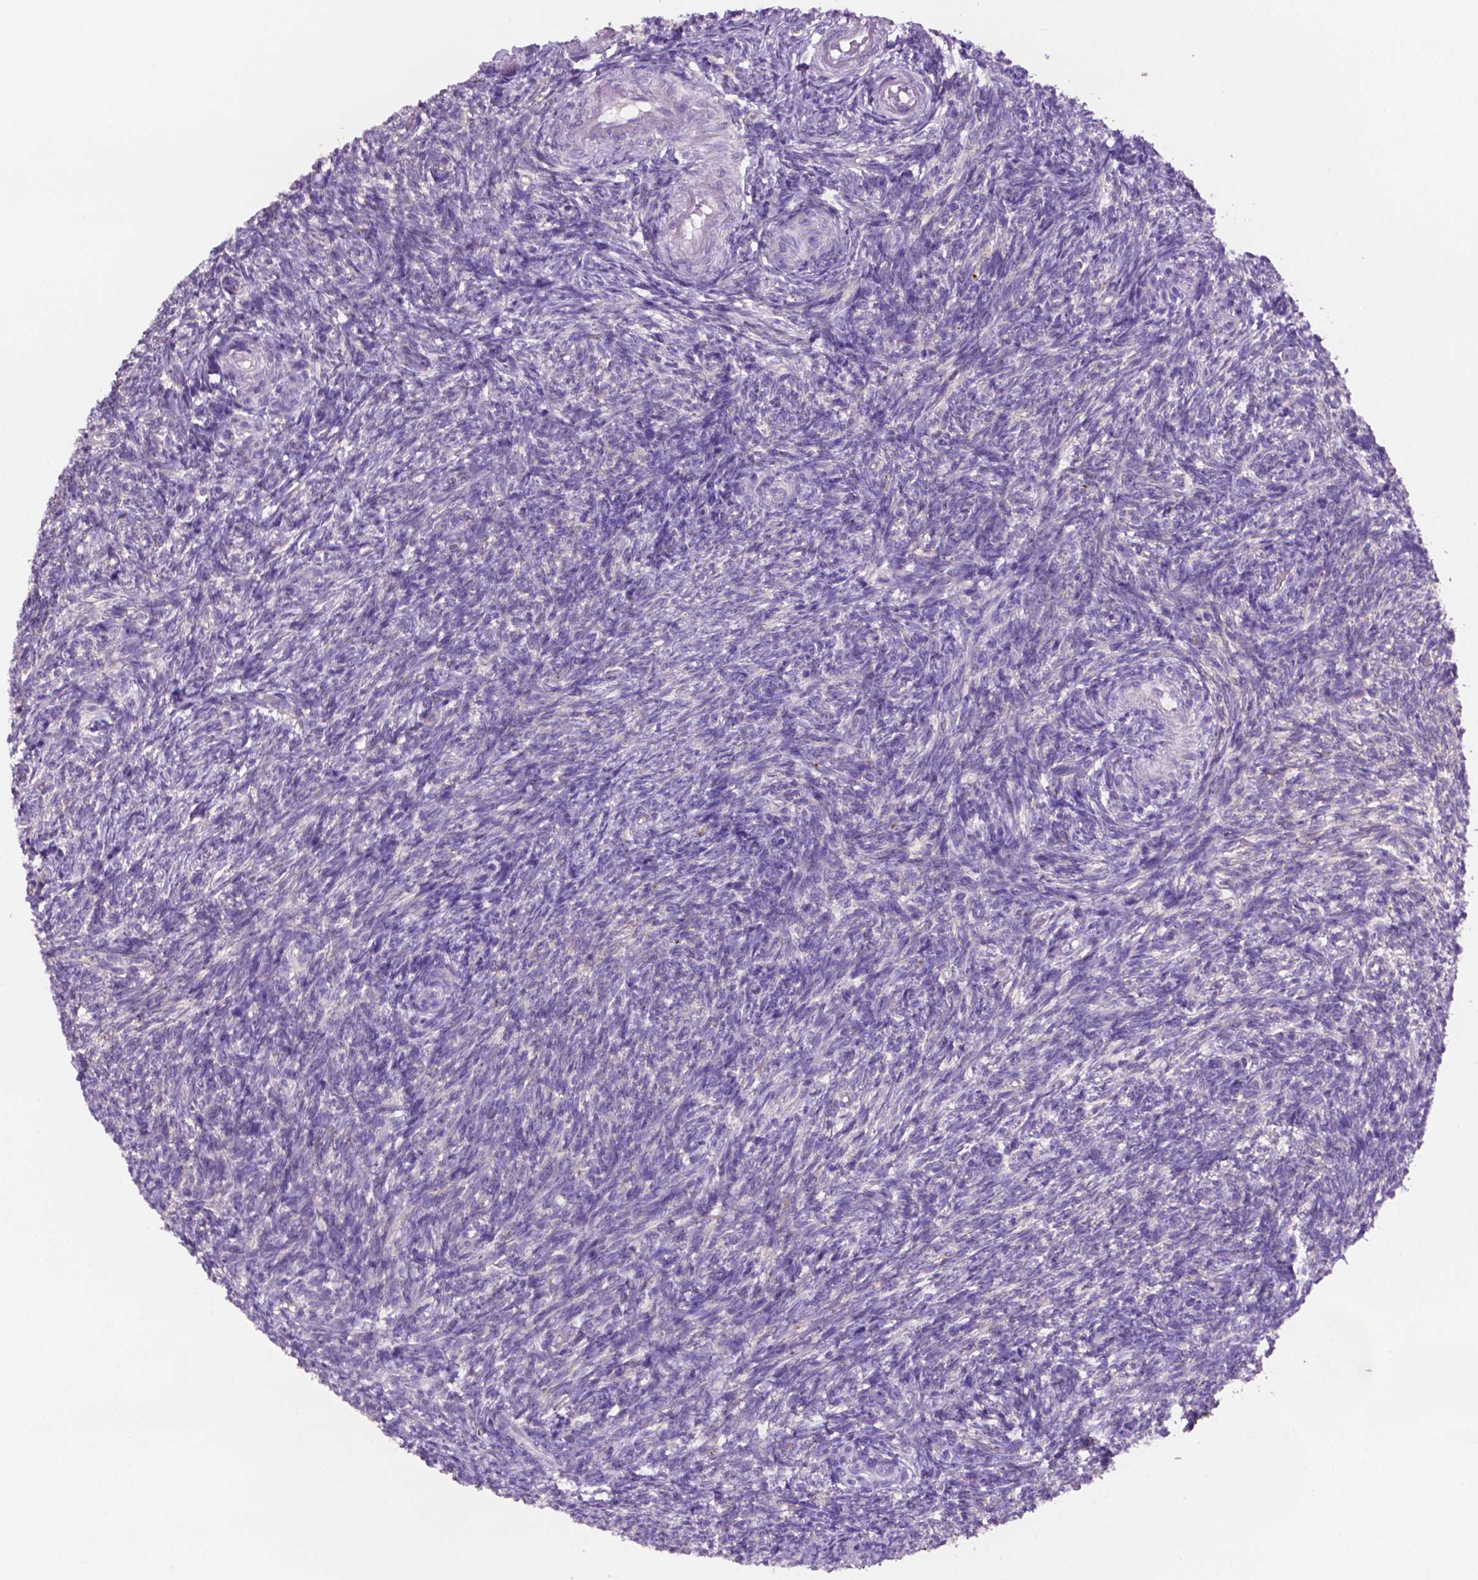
{"staining": {"intensity": "strong", "quantity": "<25%", "location": "cytoplasmic/membranous"}, "tissue": "ovary", "cell_type": "Follicle cells", "image_type": "normal", "snomed": [{"axis": "morphology", "description": "Normal tissue, NOS"}, {"axis": "topography", "description": "Ovary"}], "caption": "A brown stain highlights strong cytoplasmic/membranous positivity of a protein in follicle cells of normal ovary. (Brightfield microscopy of DAB IHC at high magnification).", "gene": "PRPS2", "patient": {"sex": "female", "age": 39}}